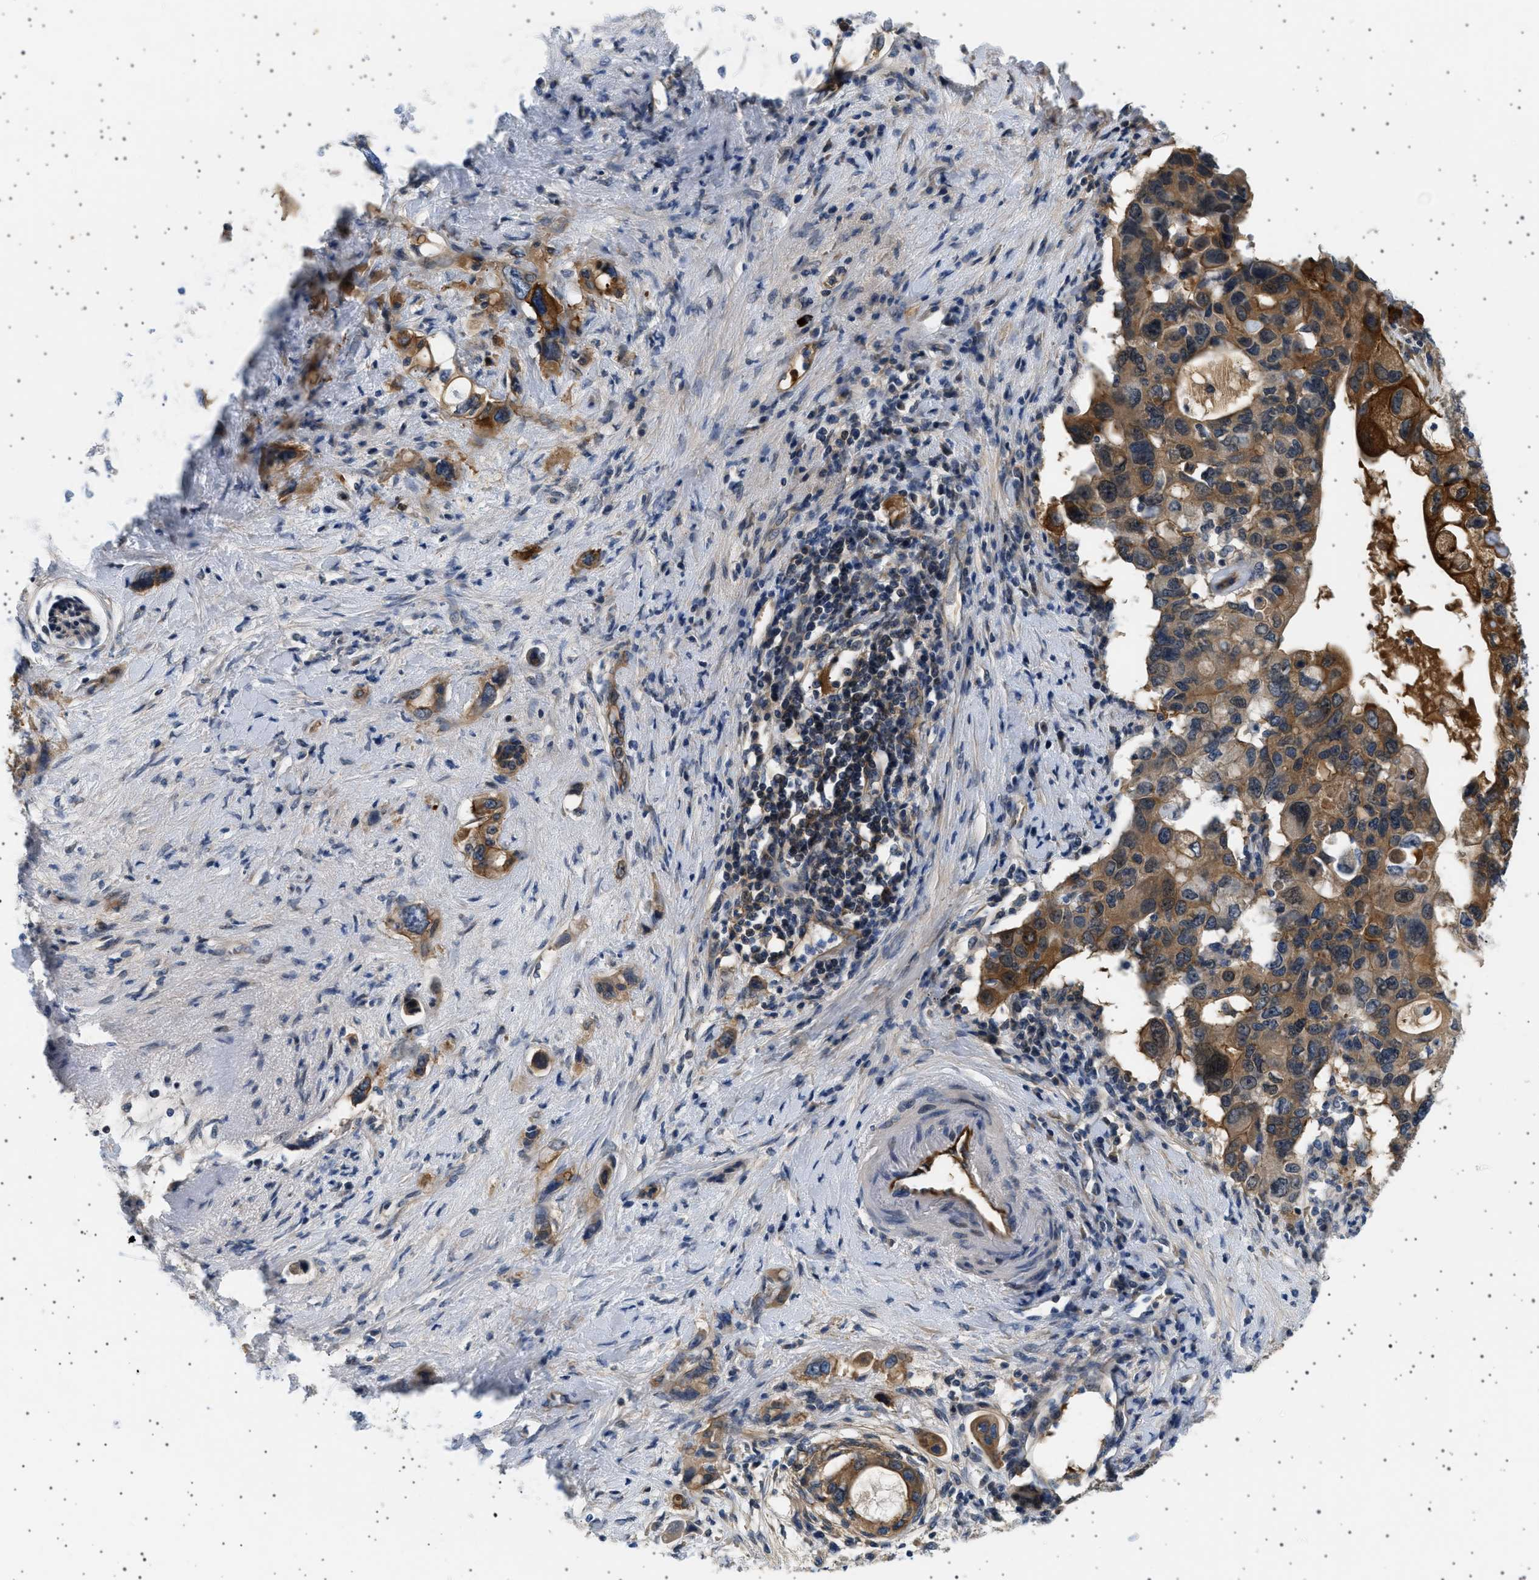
{"staining": {"intensity": "strong", "quantity": ">75%", "location": "cytoplasmic/membranous"}, "tissue": "pancreatic cancer", "cell_type": "Tumor cells", "image_type": "cancer", "snomed": [{"axis": "morphology", "description": "Adenocarcinoma, NOS"}, {"axis": "topography", "description": "Pancreas"}], "caption": "High-magnification brightfield microscopy of pancreatic cancer stained with DAB (3,3'-diaminobenzidine) (brown) and counterstained with hematoxylin (blue). tumor cells exhibit strong cytoplasmic/membranous staining is identified in about>75% of cells.", "gene": "PLPP6", "patient": {"sex": "female", "age": 56}}